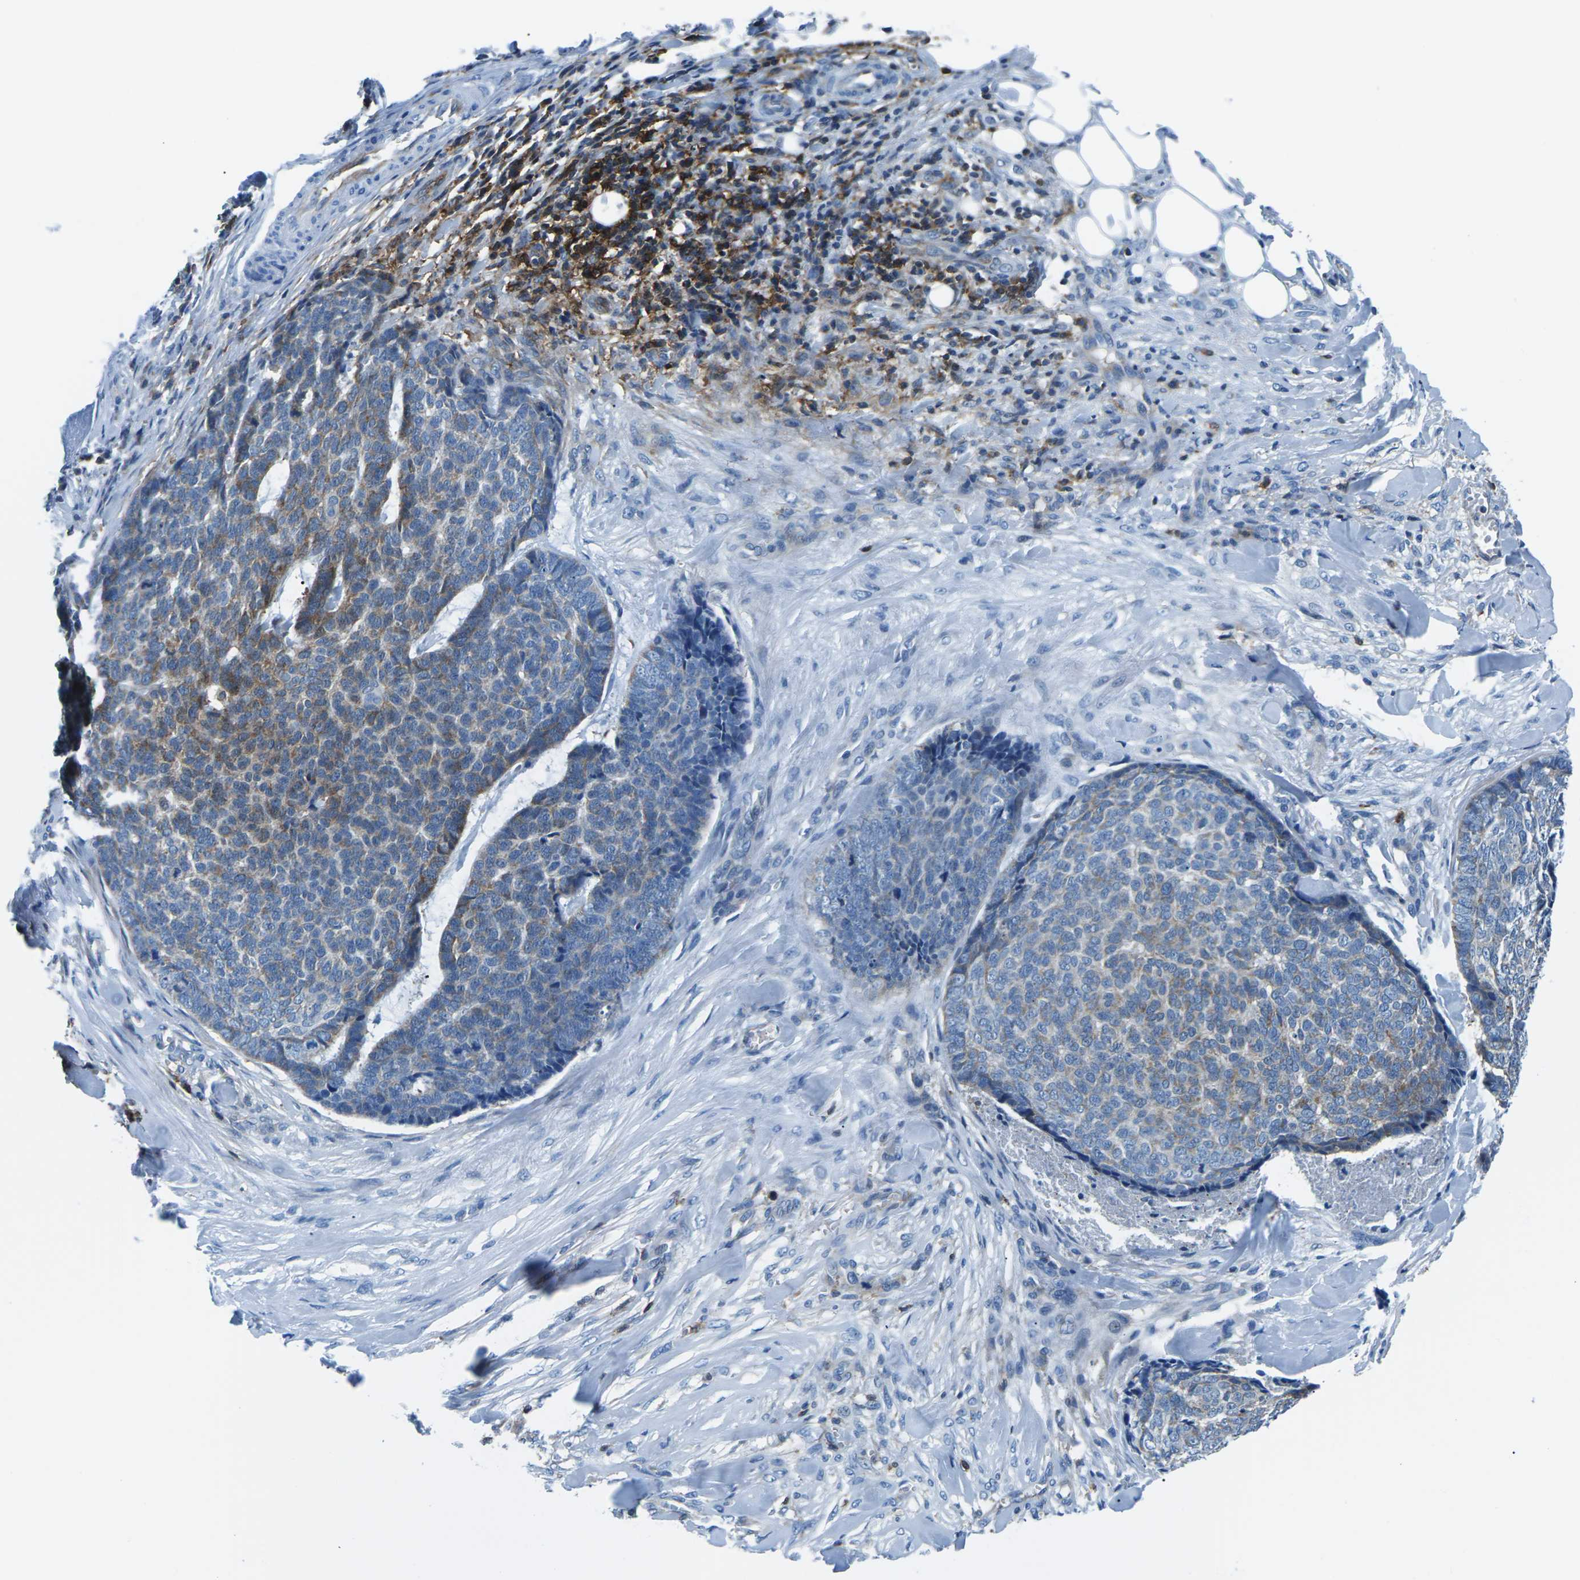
{"staining": {"intensity": "weak", "quantity": "<25%", "location": "cytoplasmic/membranous"}, "tissue": "skin cancer", "cell_type": "Tumor cells", "image_type": "cancer", "snomed": [{"axis": "morphology", "description": "Basal cell carcinoma"}, {"axis": "topography", "description": "Skin"}], "caption": "IHC of skin basal cell carcinoma shows no positivity in tumor cells. The staining was performed using DAB (3,3'-diaminobenzidine) to visualize the protein expression in brown, while the nuclei were stained in blue with hematoxylin (Magnification: 20x).", "gene": "SOCS4", "patient": {"sex": "male", "age": 84}}